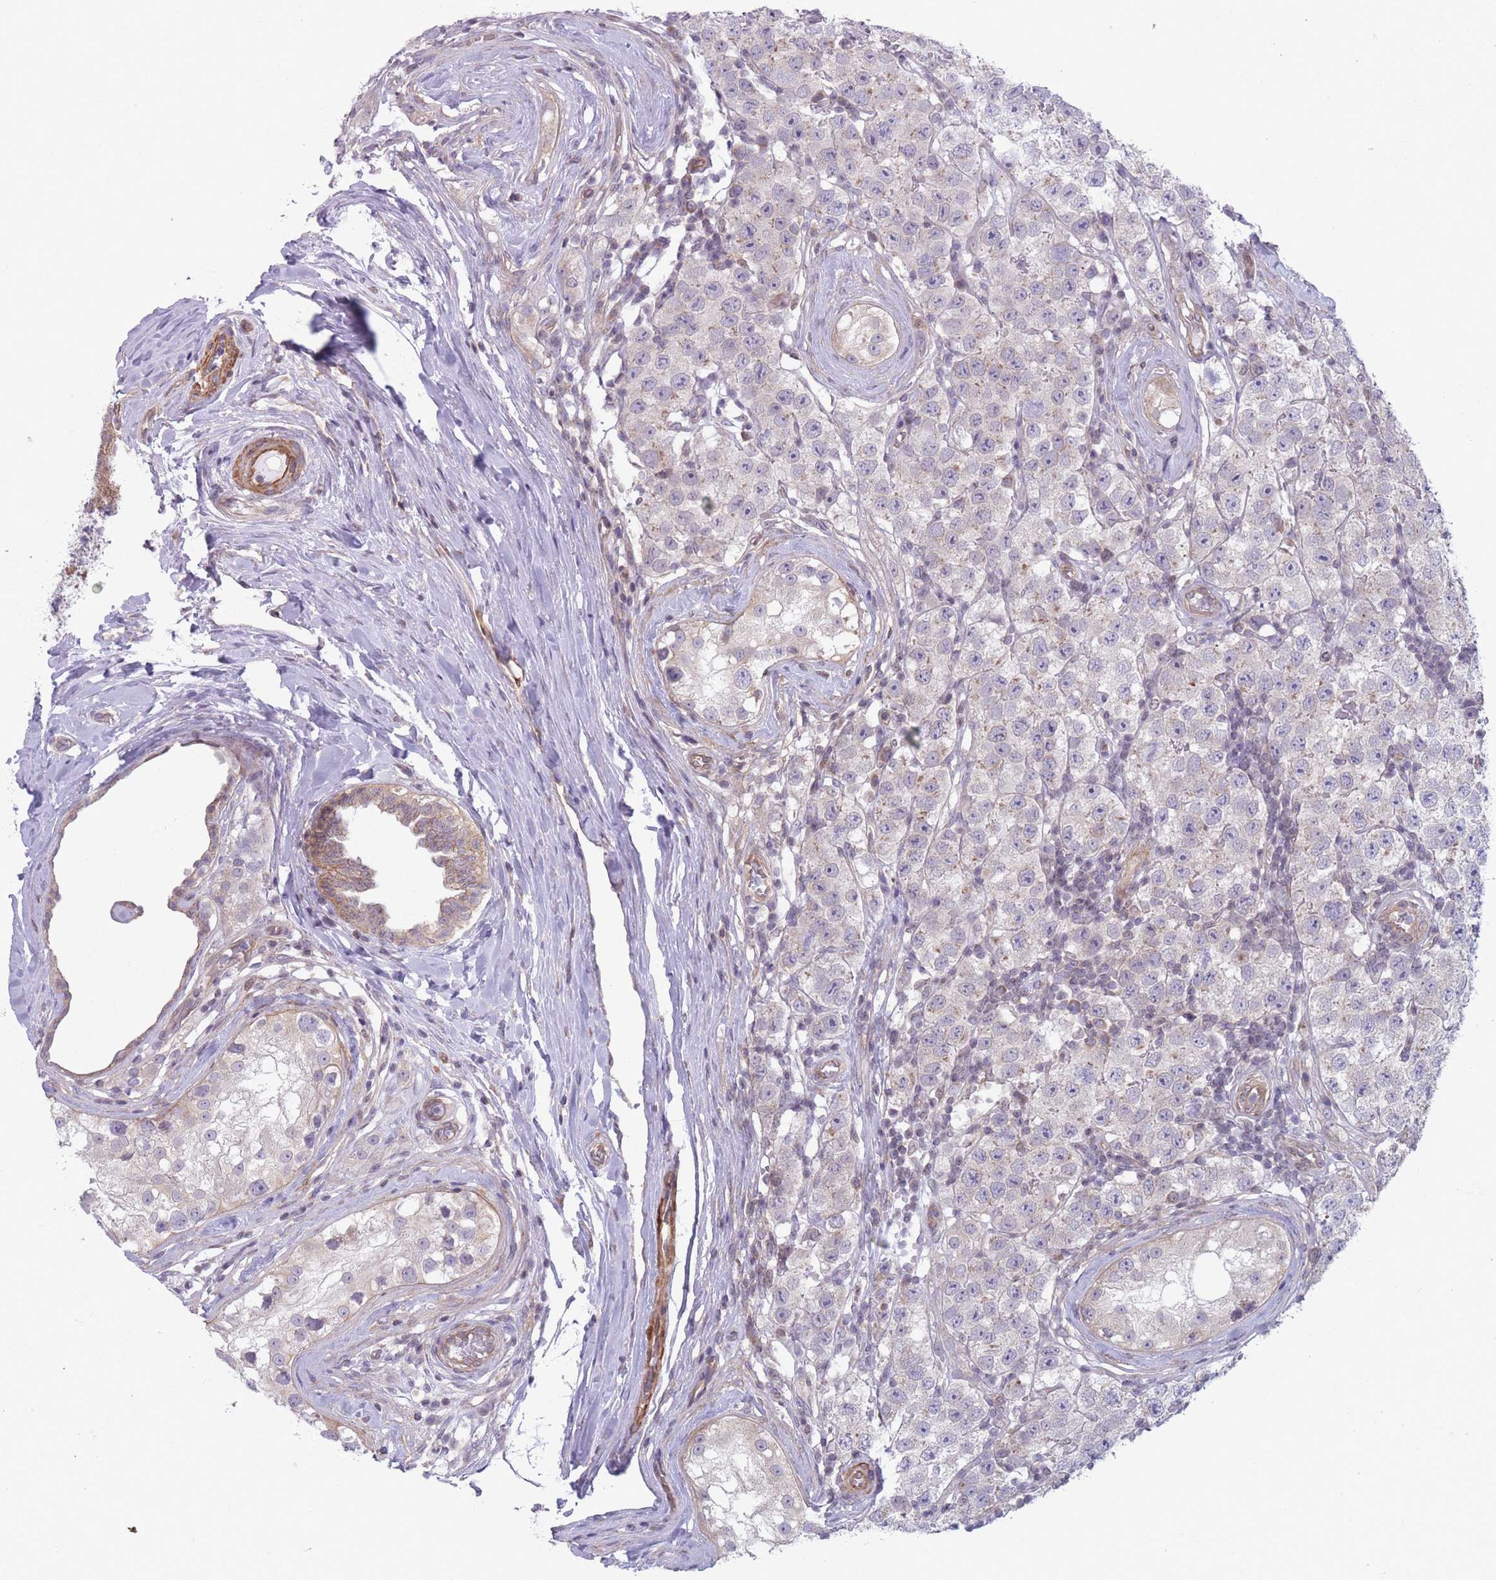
{"staining": {"intensity": "negative", "quantity": "none", "location": "none"}, "tissue": "testis cancer", "cell_type": "Tumor cells", "image_type": "cancer", "snomed": [{"axis": "morphology", "description": "Seminoma, NOS"}, {"axis": "topography", "description": "Testis"}], "caption": "Tumor cells show no significant protein staining in testis seminoma. The staining is performed using DAB (3,3'-diaminobenzidine) brown chromogen with nuclei counter-stained in using hematoxylin.", "gene": "VRK2", "patient": {"sex": "male", "age": 34}}